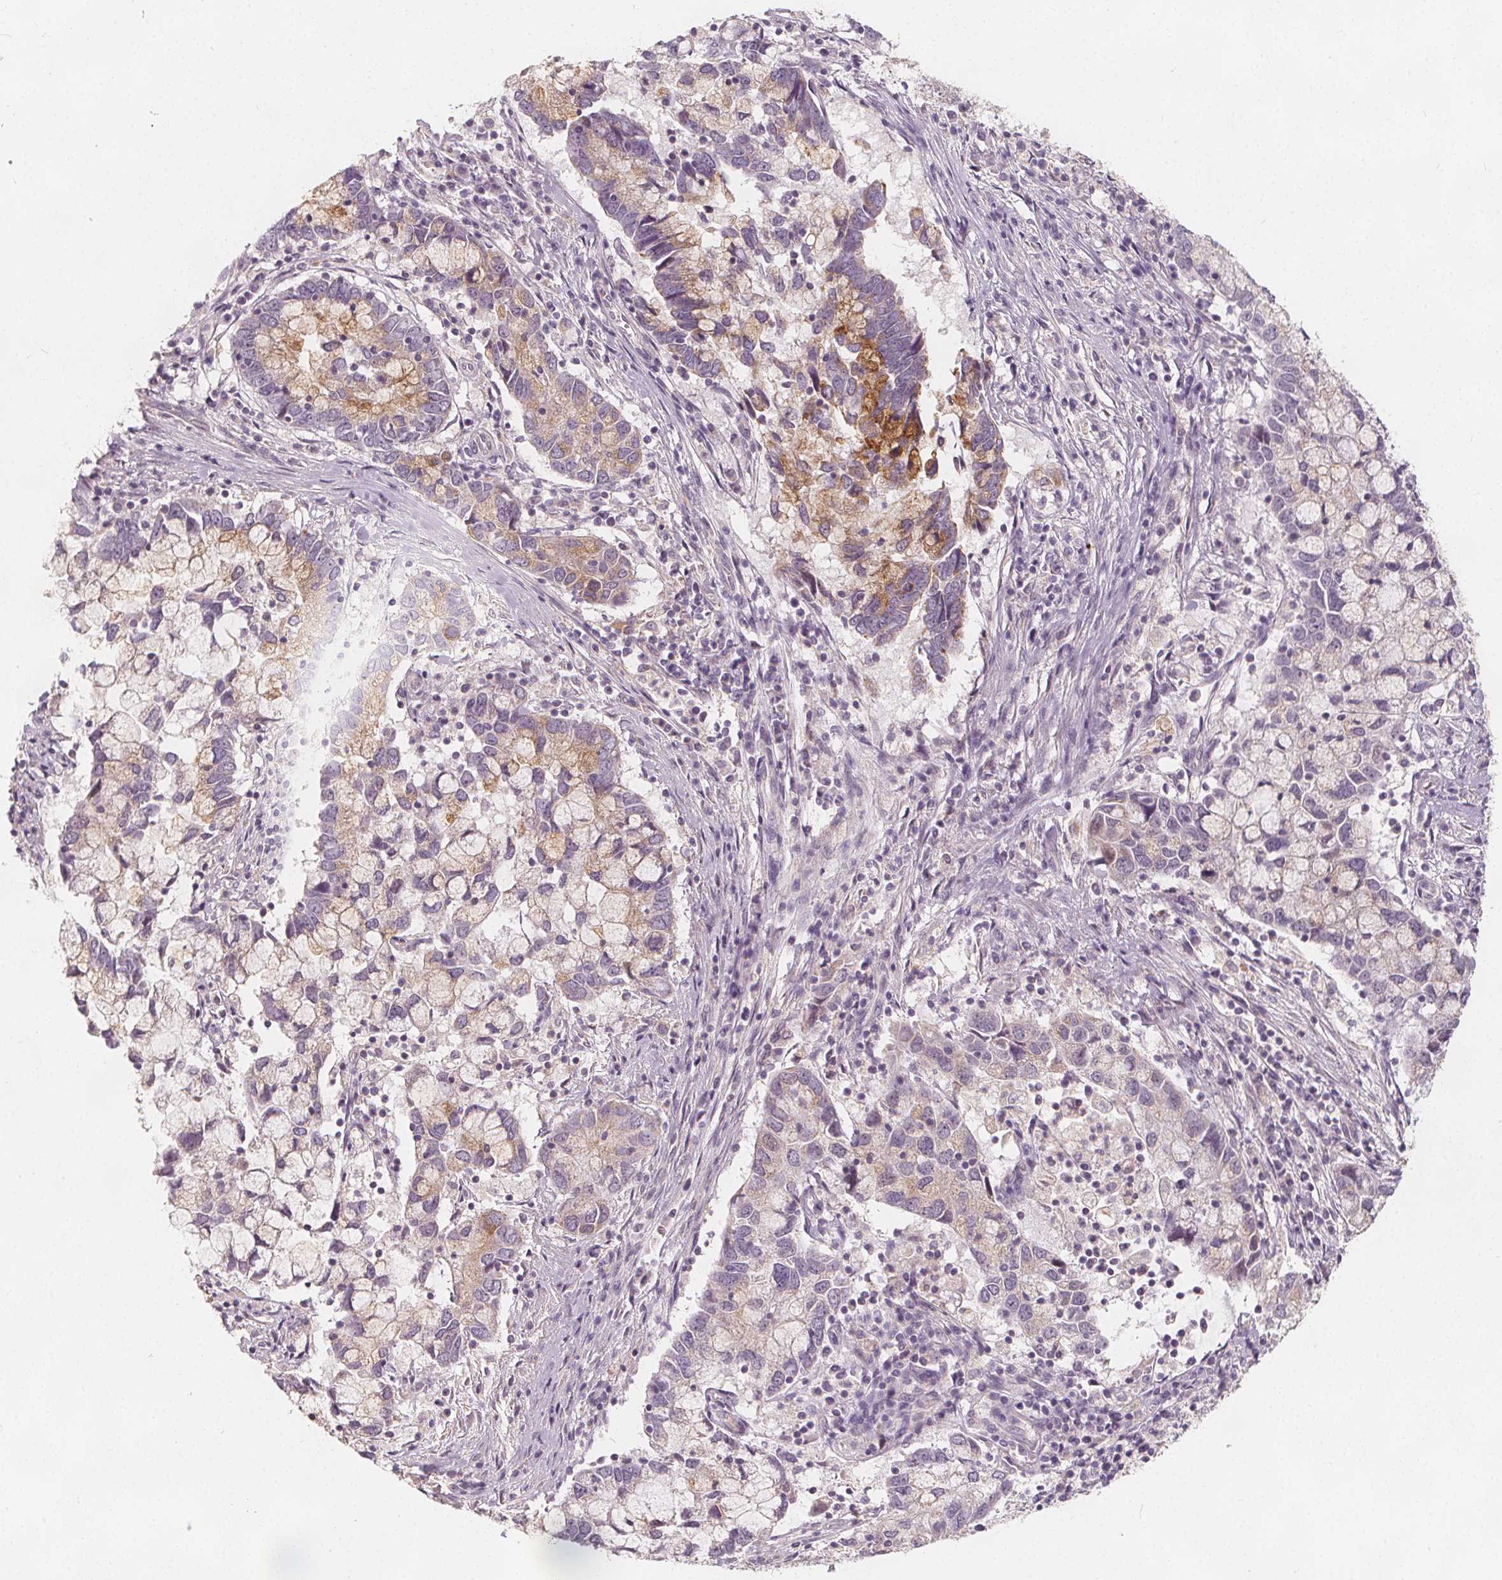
{"staining": {"intensity": "moderate", "quantity": "<25%", "location": "cytoplasmic/membranous"}, "tissue": "cervical cancer", "cell_type": "Tumor cells", "image_type": "cancer", "snomed": [{"axis": "morphology", "description": "Adenocarcinoma, NOS"}, {"axis": "topography", "description": "Cervix"}], "caption": "Human cervical cancer stained with a protein marker displays moderate staining in tumor cells.", "gene": "DRC3", "patient": {"sex": "female", "age": 40}}